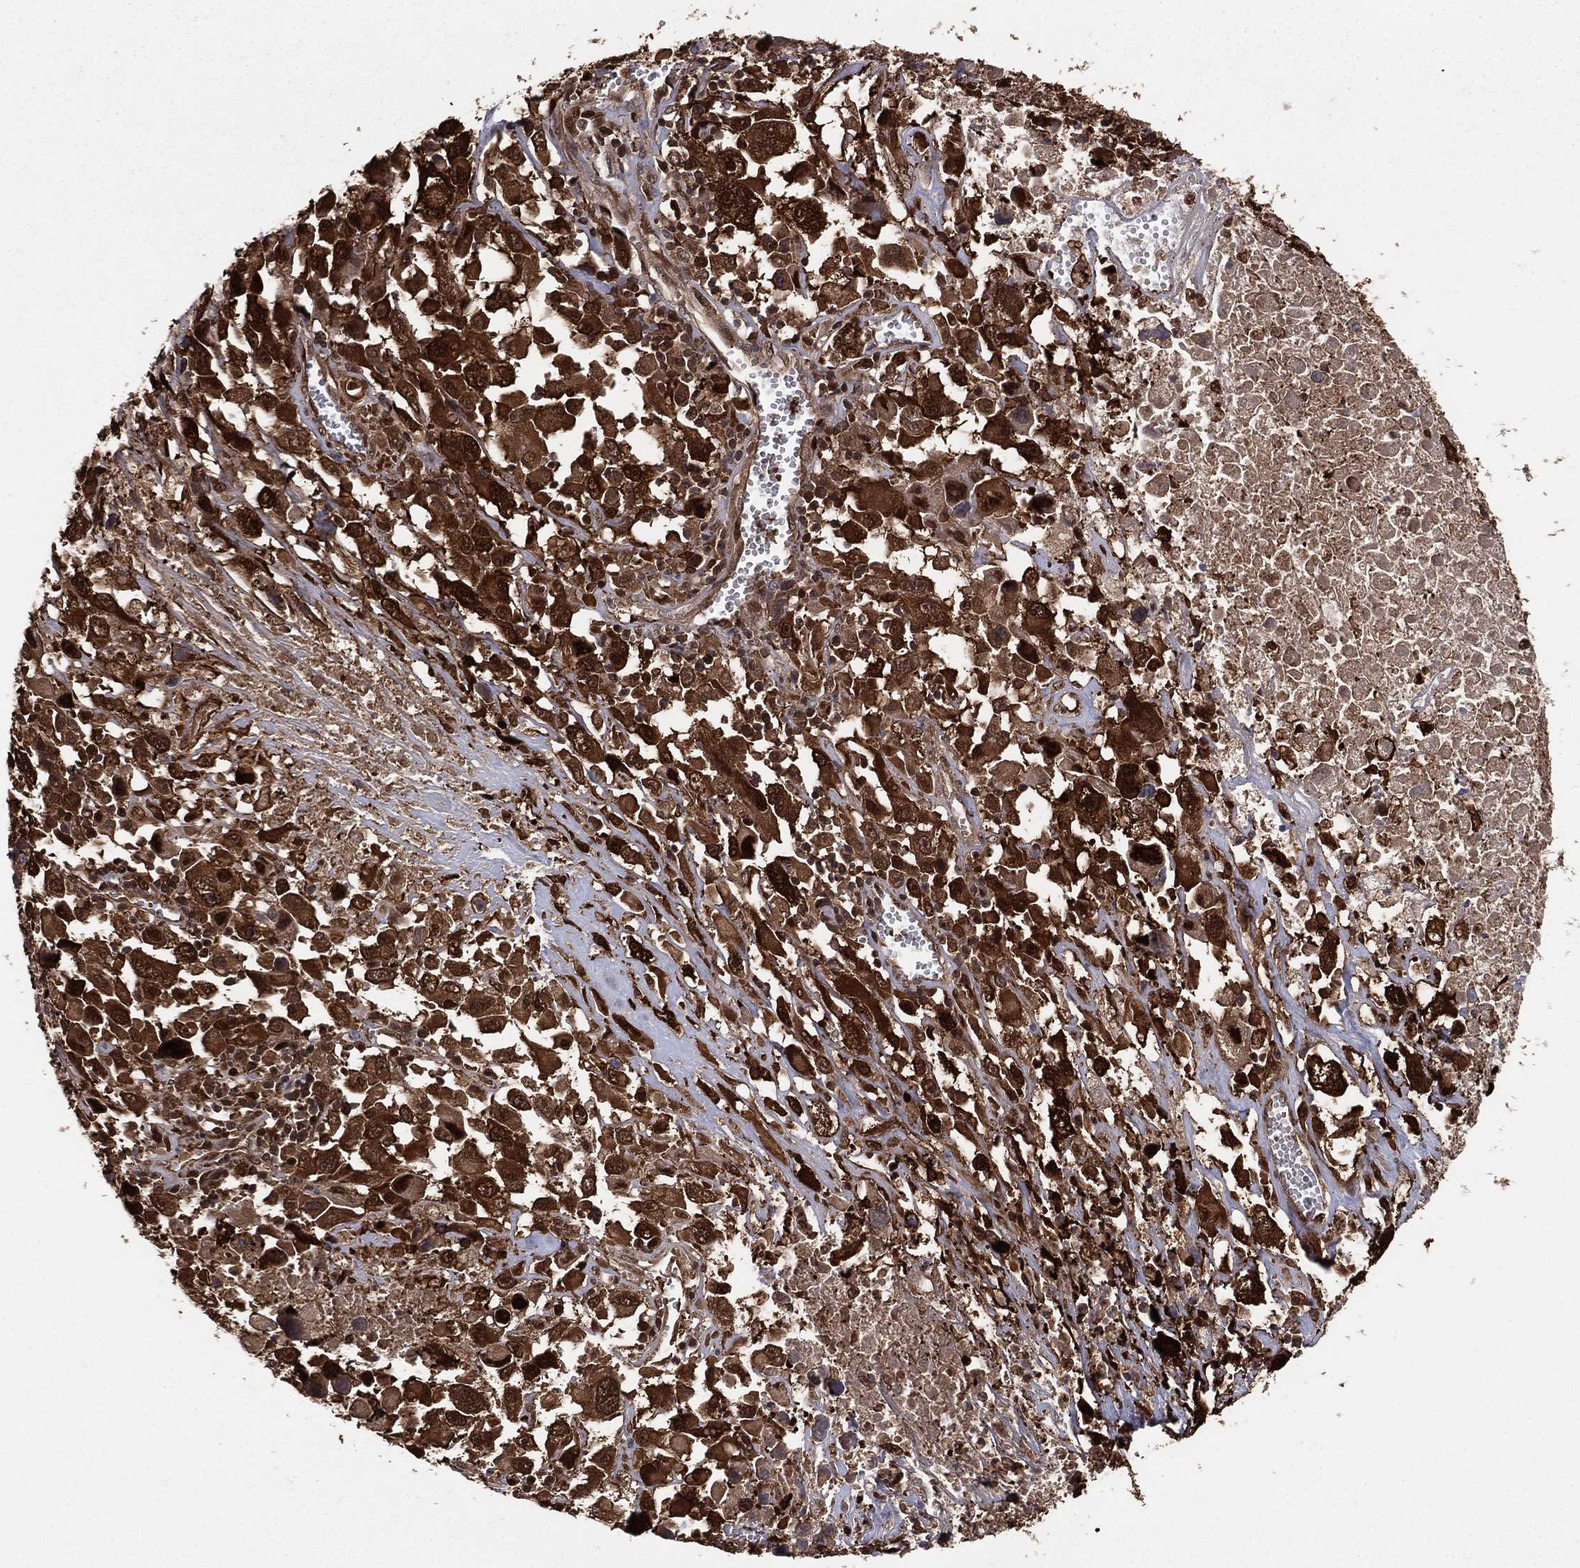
{"staining": {"intensity": "strong", "quantity": ">75%", "location": "cytoplasmic/membranous"}, "tissue": "melanoma", "cell_type": "Tumor cells", "image_type": "cancer", "snomed": [{"axis": "morphology", "description": "Malignant melanoma, Metastatic site"}, {"axis": "topography", "description": "Soft tissue"}], "caption": "This image exhibits immunohistochemistry (IHC) staining of human malignant melanoma (metastatic site), with high strong cytoplasmic/membranous positivity in about >75% of tumor cells.", "gene": "ENO1", "patient": {"sex": "male", "age": 50}}